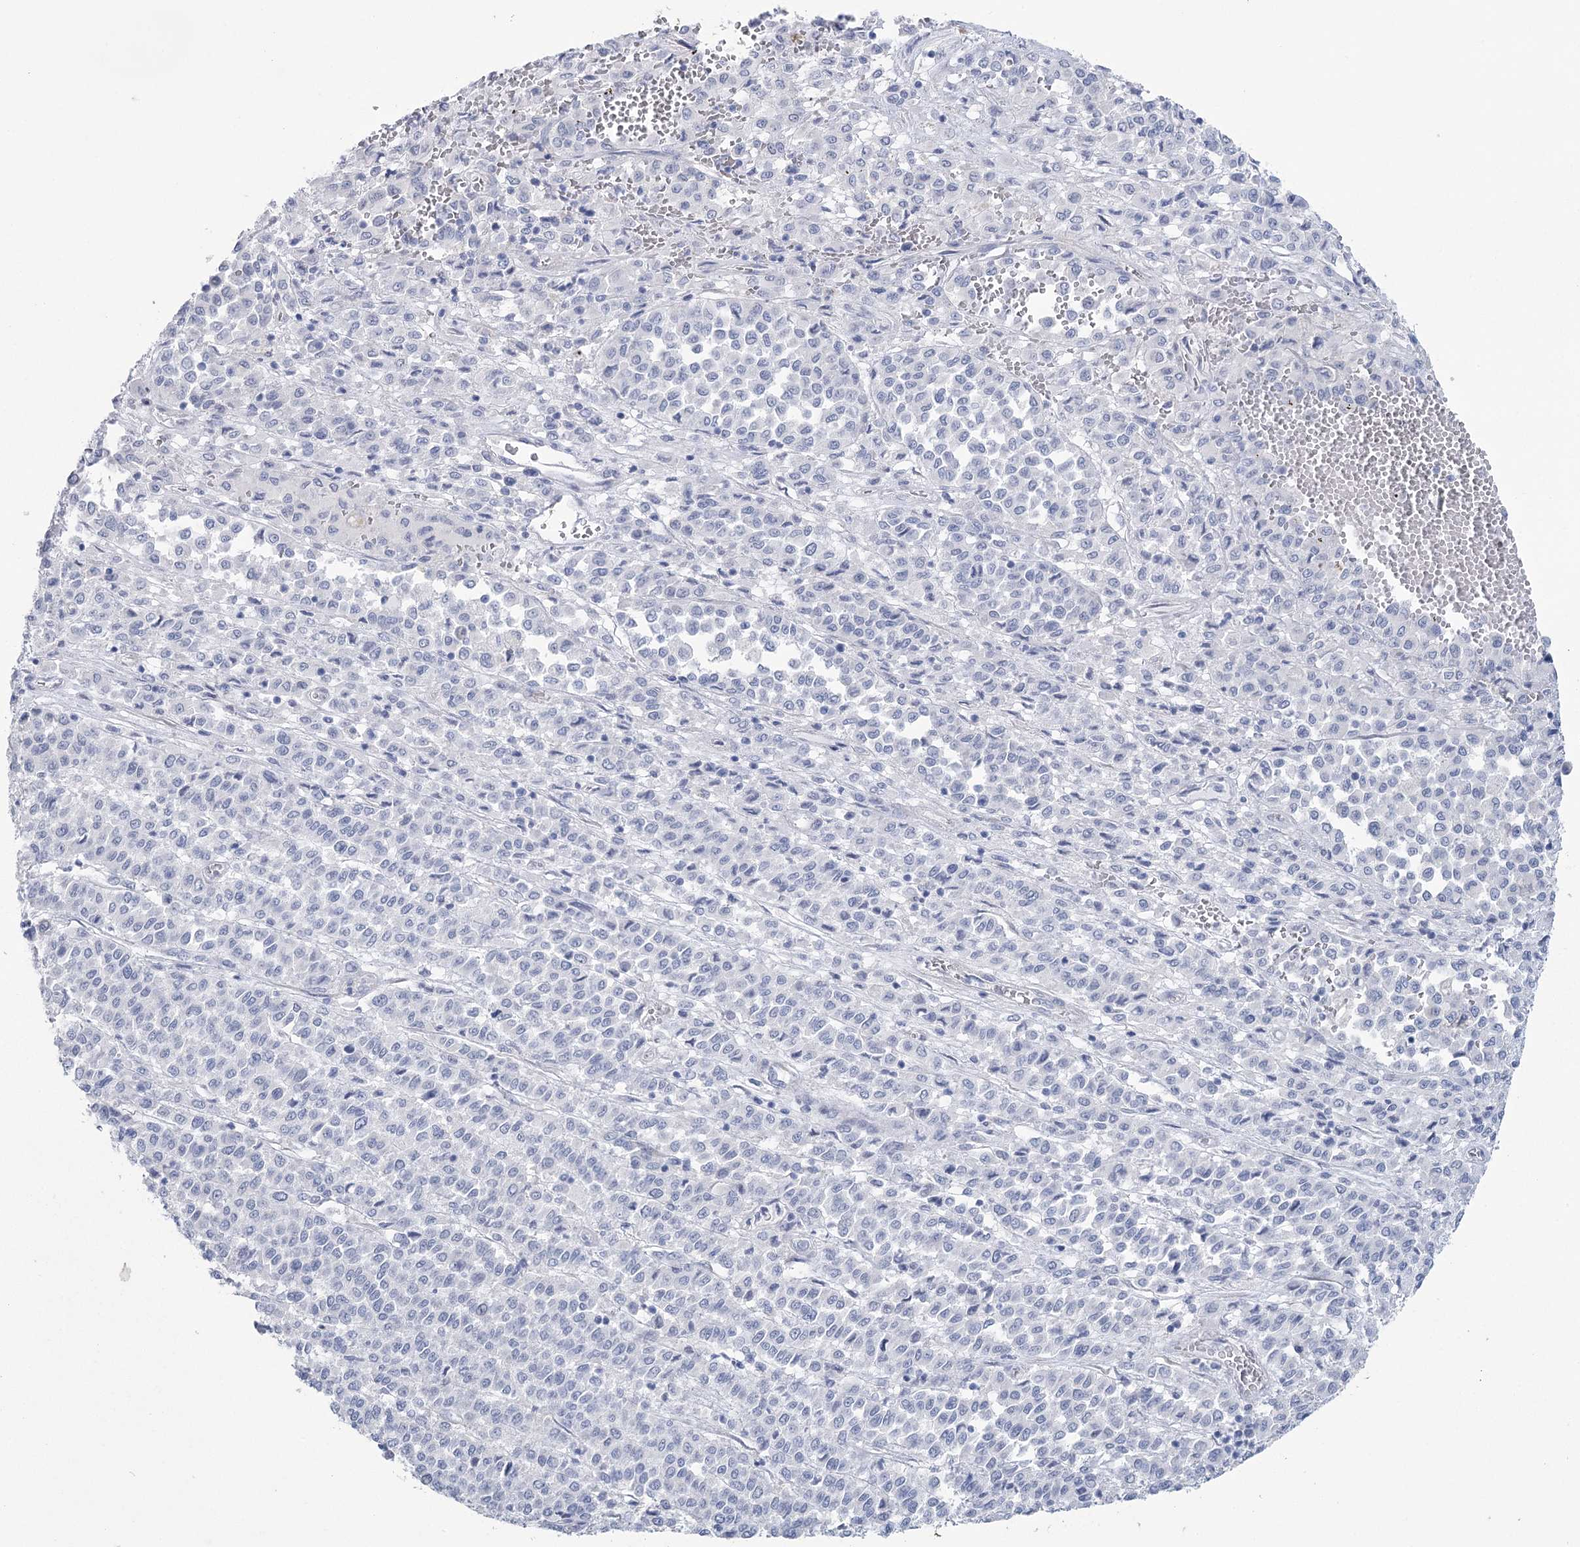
{"staining": {"intensity": "negative", "quantity": "none", "location": "none"}, "tissue": "melanoma", "cell_type": "Tumor cells", "image_type": "cancer", "snomed": [{"axis": "morphology", "description": "Malignant melanoma, Metastatic site"}, {"axis": "topography", "description": "Pancreas"}], "caption": "High power microscopy histopathology image of an IHC histopathology image of malignant melanoma (metastatic site), revealing no significant expression in tumor cells.", "gene": "CCDC88A", "patient": {"sex": "female", "age": 30}}